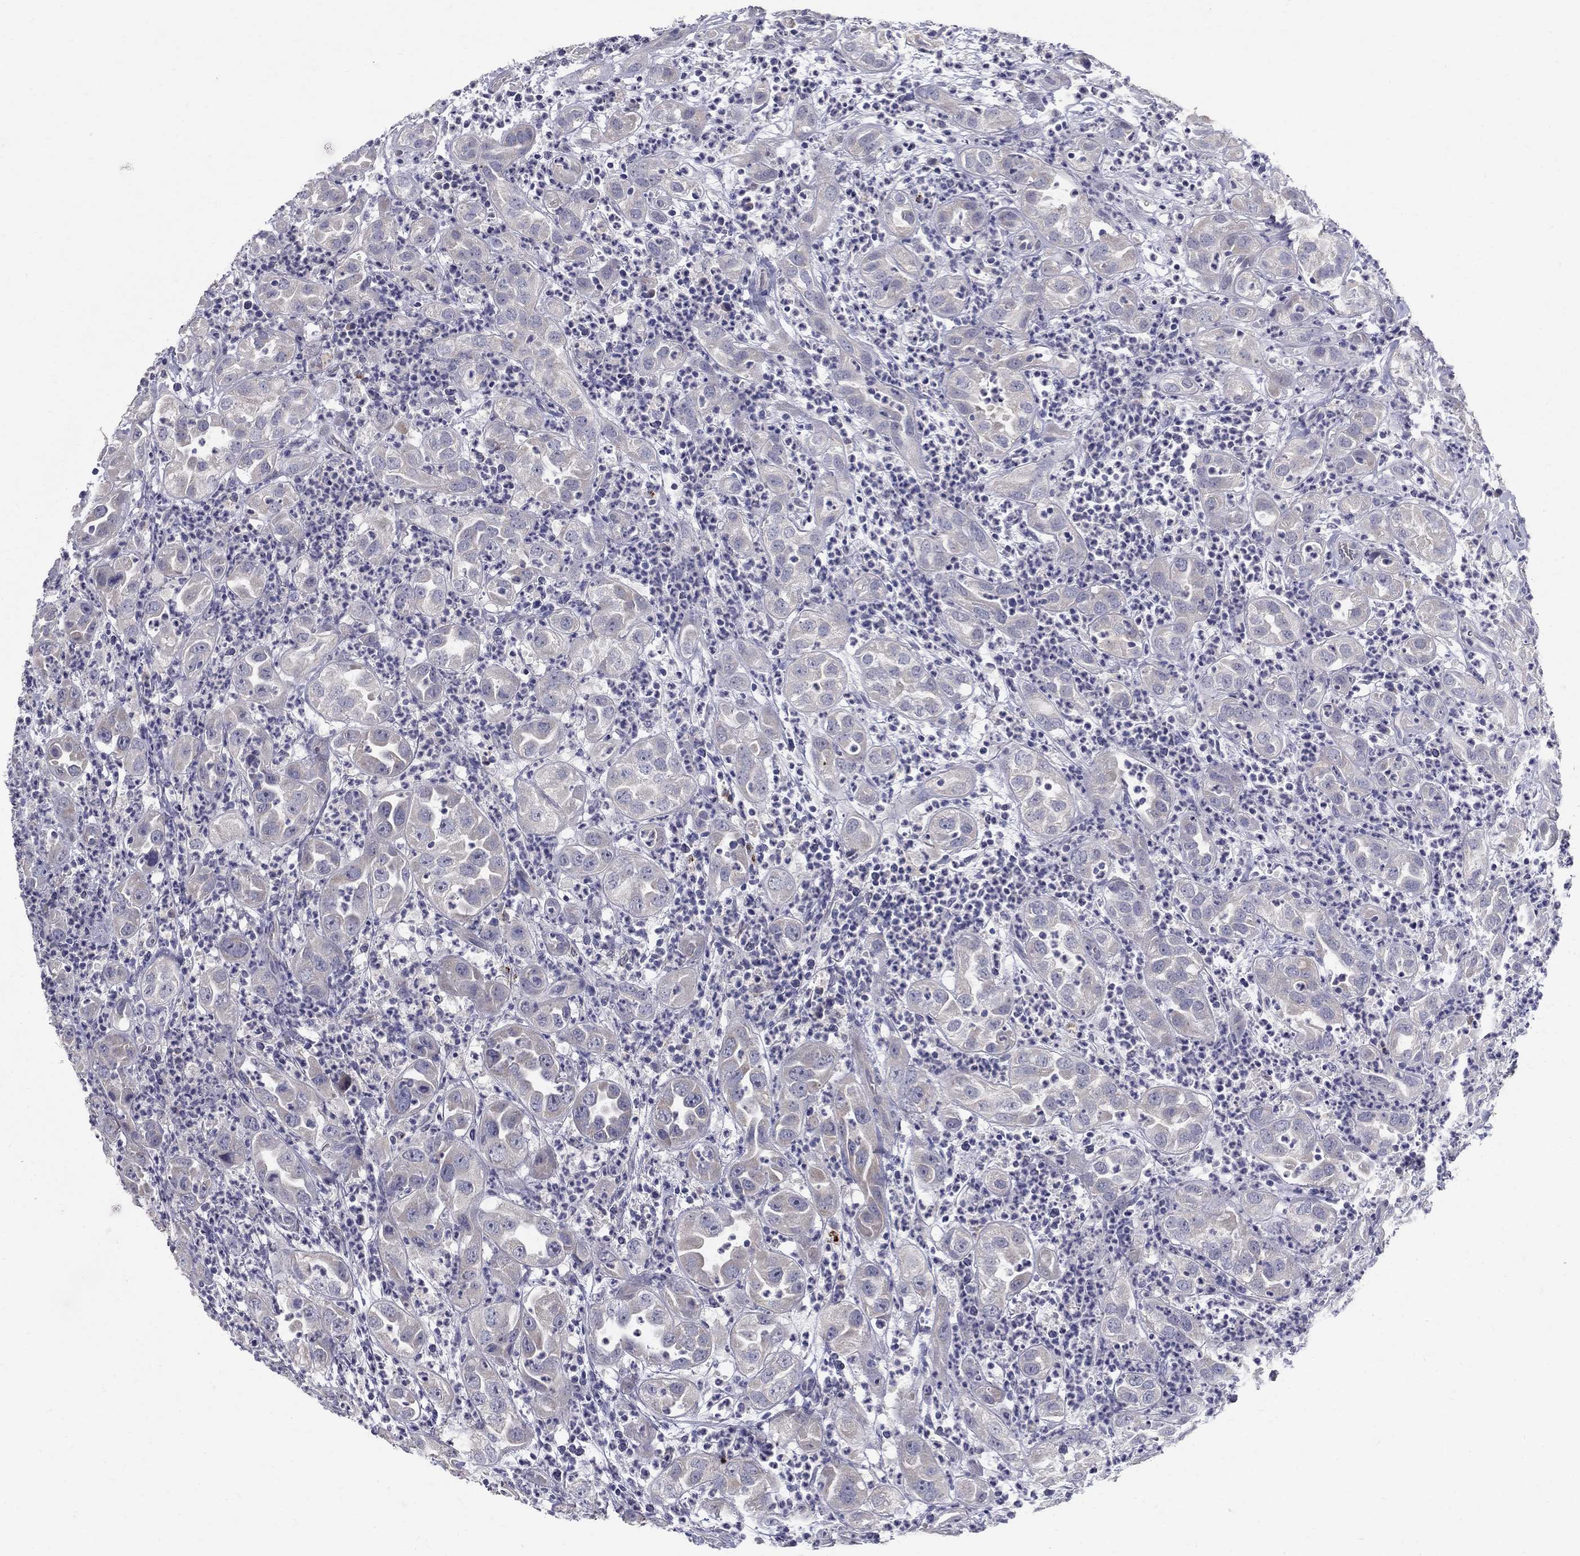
{"staining": {"intensity": "negative", "quantity": "none", "location": "none"}, "tissue": "urothelial cancer", "cell_type": "Tumor cells", "image_type": "cancer", "snomed": [{"axis": "morphology", "description": "Urothelial carcinoma, High grade"}, {"axis": "topography", "description": "Urinary bladder"}], "caption": "IHC of human high-grade urothelial carcinoma shows no expression in tumor cells.", "gene": "TP53TG5", "patient": {"sex": "female", "age": 41}}